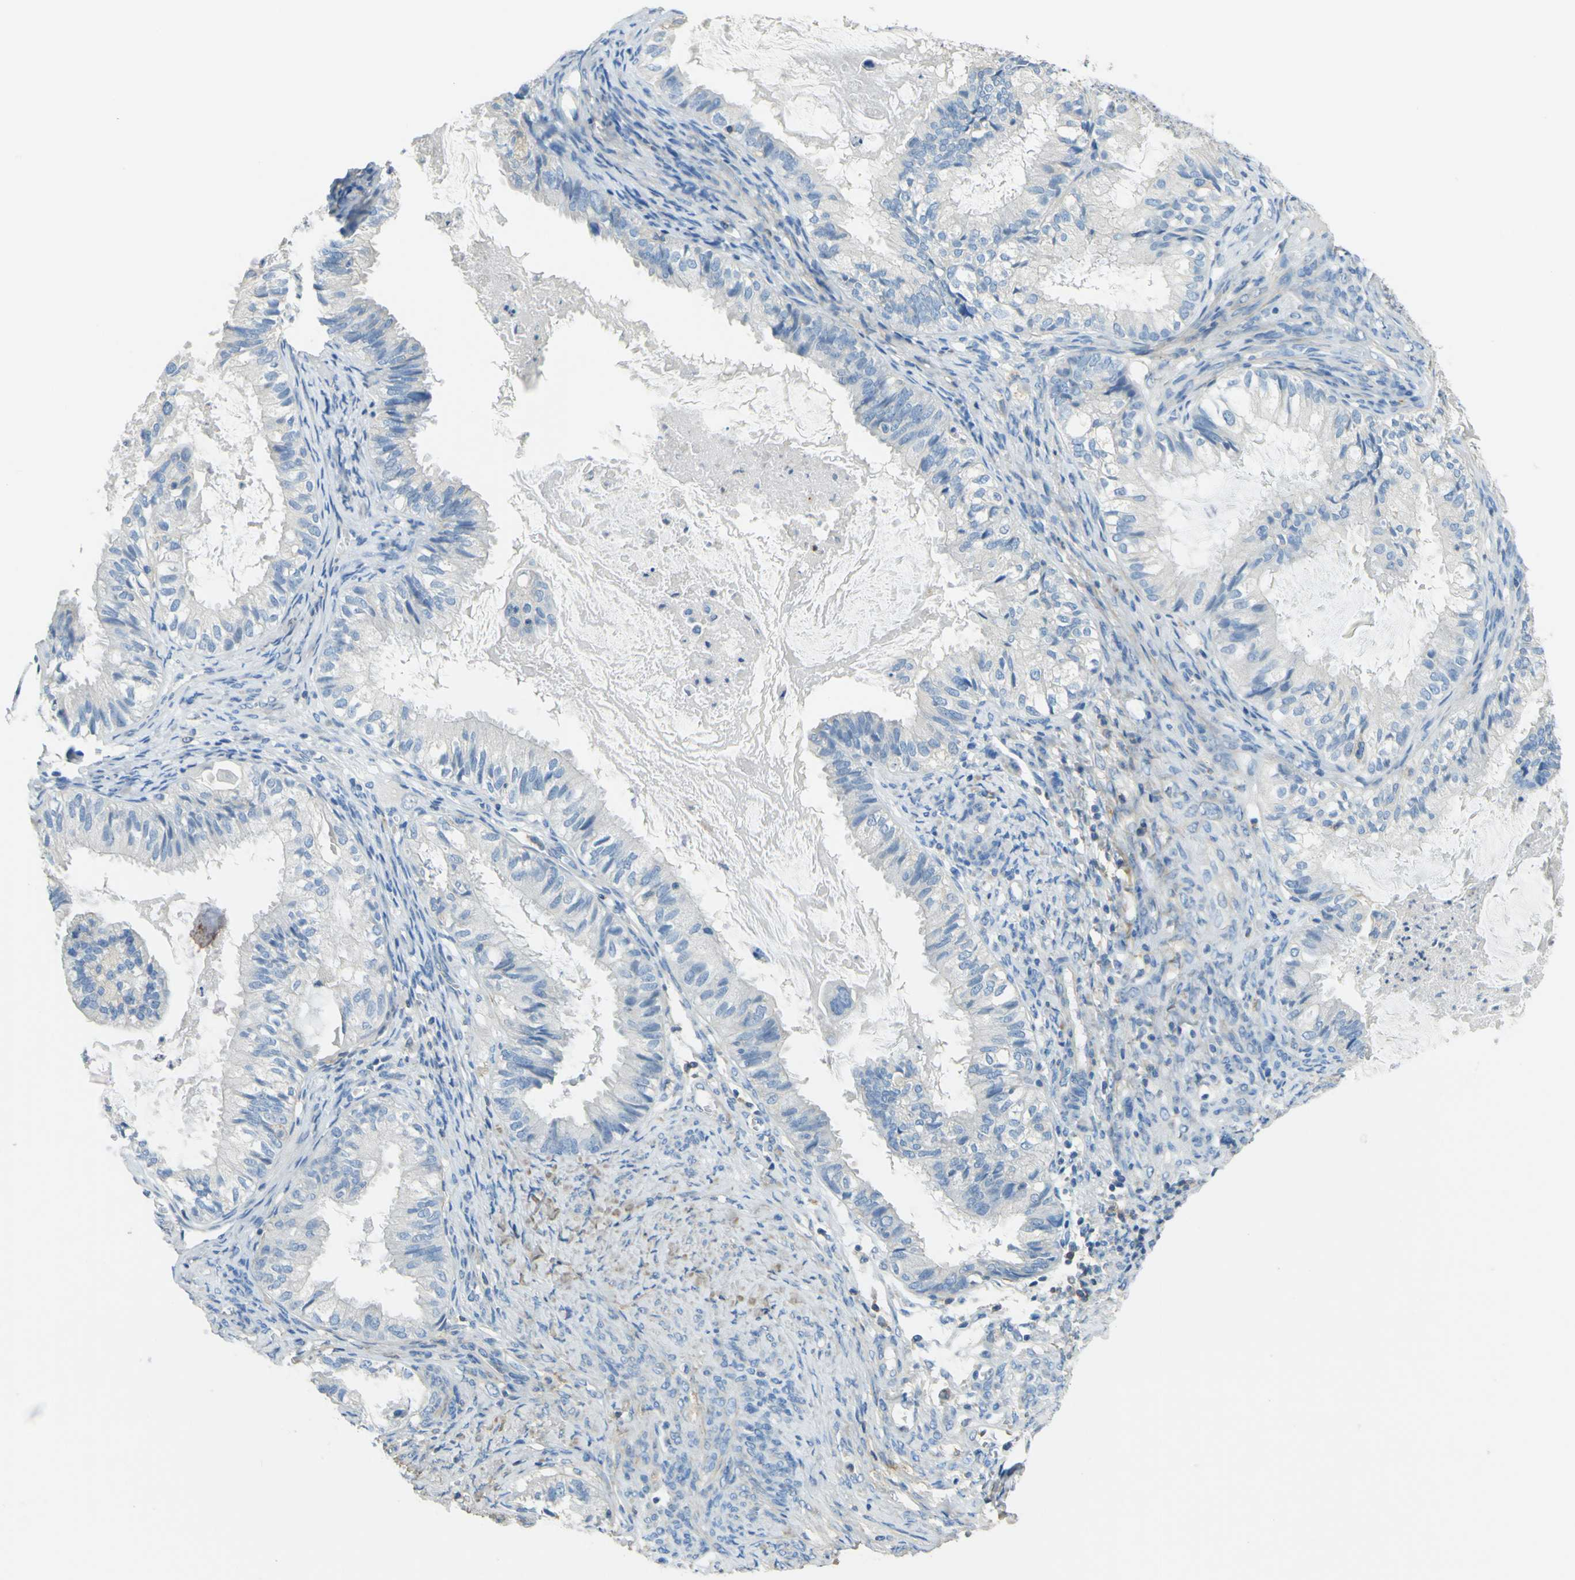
{"staining": {"intensity": "negative", "quantity": "none", "location": "none"}, "tissue": "cervical cancer", "cell_type": "Tumor cells", "image_type": "cancer", "snomed": [{"axis": "morphology", "description": "Normal tissue, NOS"}, {"axis": "morphology", "description": "Adenocarcinoma, NOS"}, {"axis": "topography", "description": "Cervix"}, {"axis": "topography", "description": "Endometrium"}], "caption": "Photomicrograph shows no protein staining in tumor cells of cervical cancer (adenocarcinoma) tissue.", "gene": "OGN", "patient": {"sex": "female", "age": 86}}